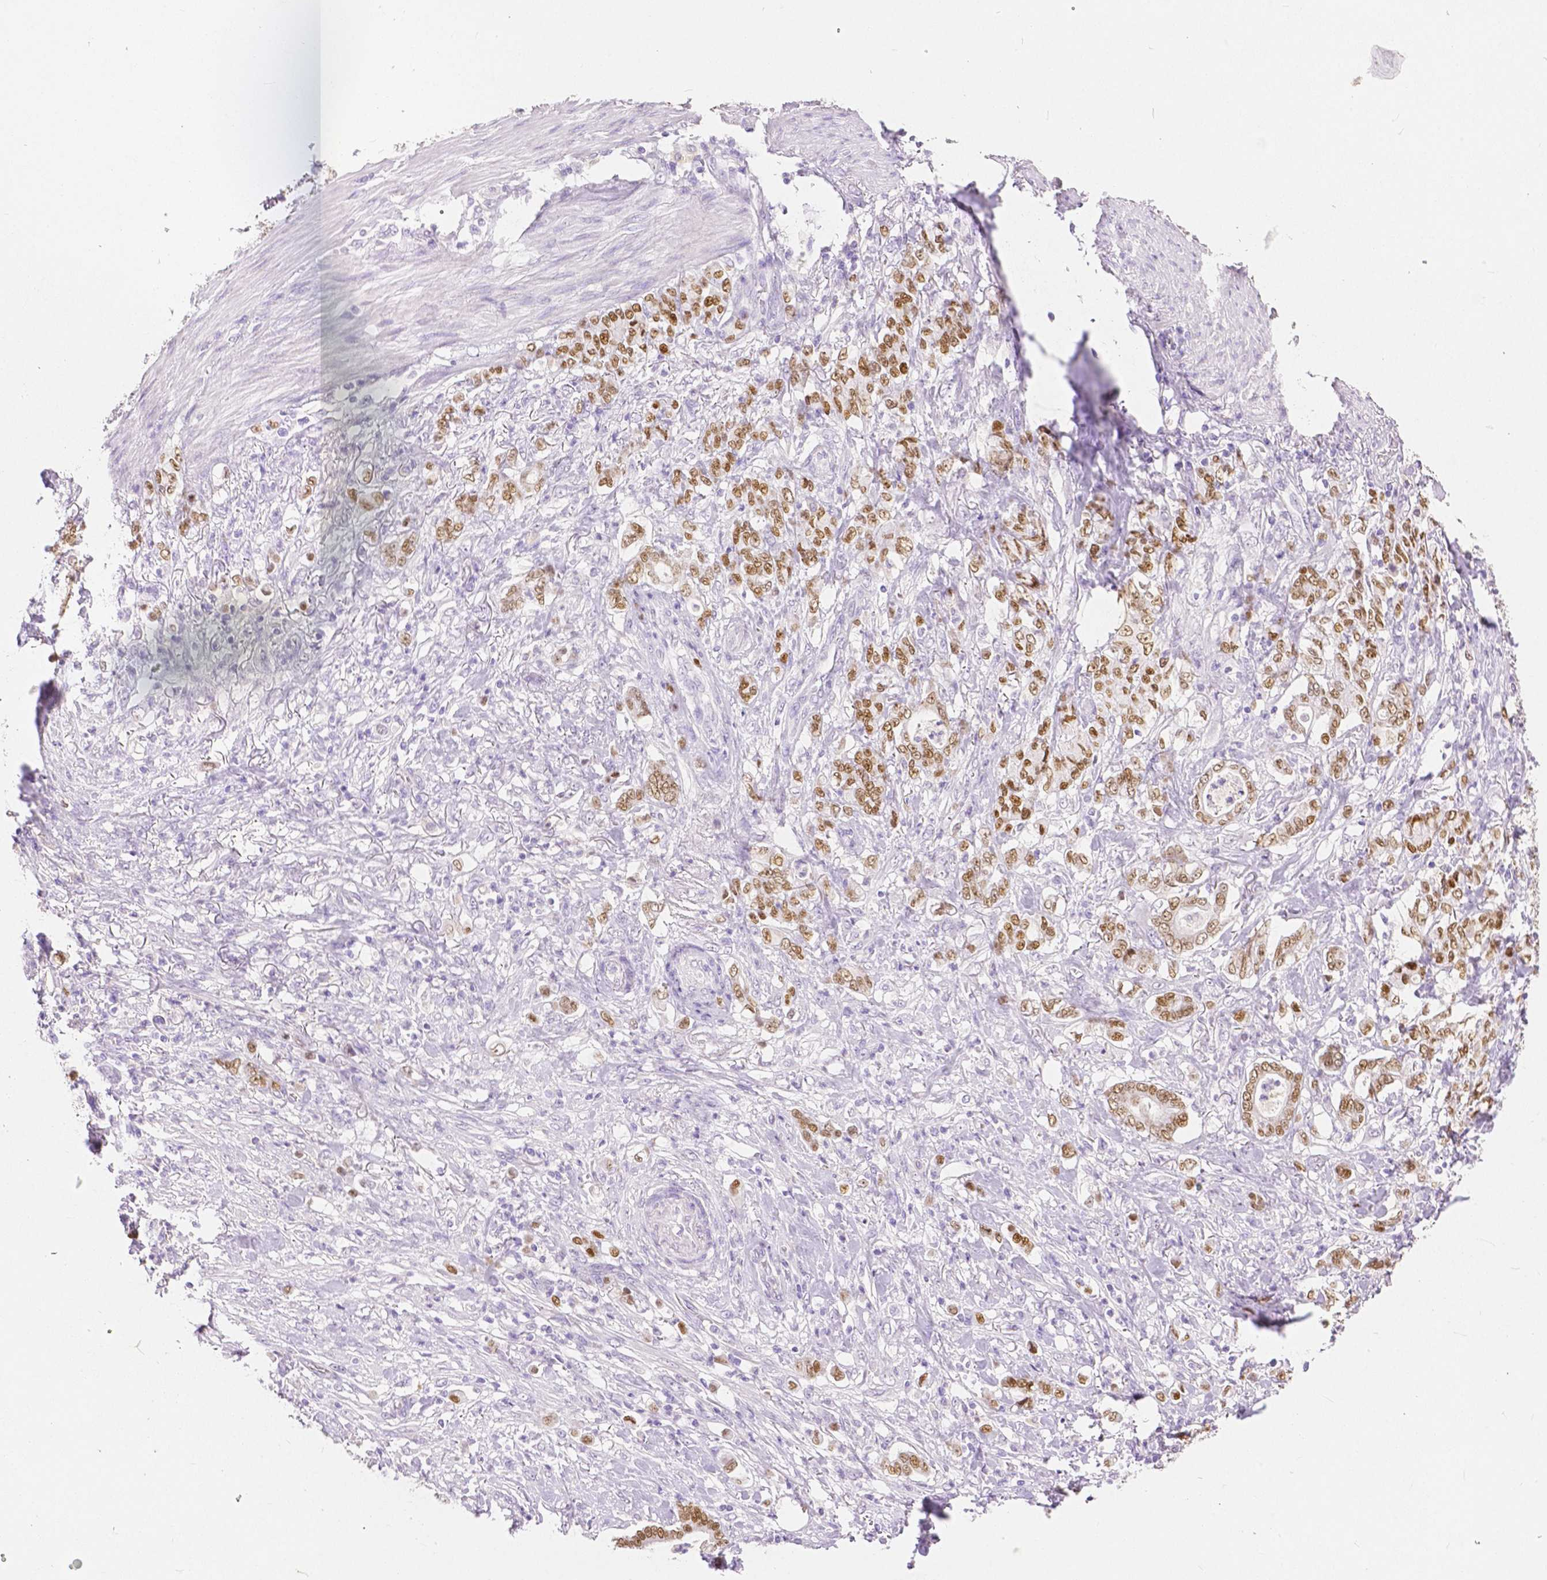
{"staining": {"intensity": "moderate", "quantity": ">75%", "location": "nuclear"}, "tissue": "stomach cancer", "cell_type": "Tumor cells", "image_type": "cancer", "snomed": [{"axis": "morphology", "description": "Adenocarcinoma, NOS"}, {"axis": "topography", "description": "Stomach"}], "caption": "Stomach cancer (adenocarcinoma) stained with a brown dye displays moderate nuclear positive staining in about >75% of tumor cells.", "gene": "HNF1B", "patient": {"sex": "female", "age": 79}}